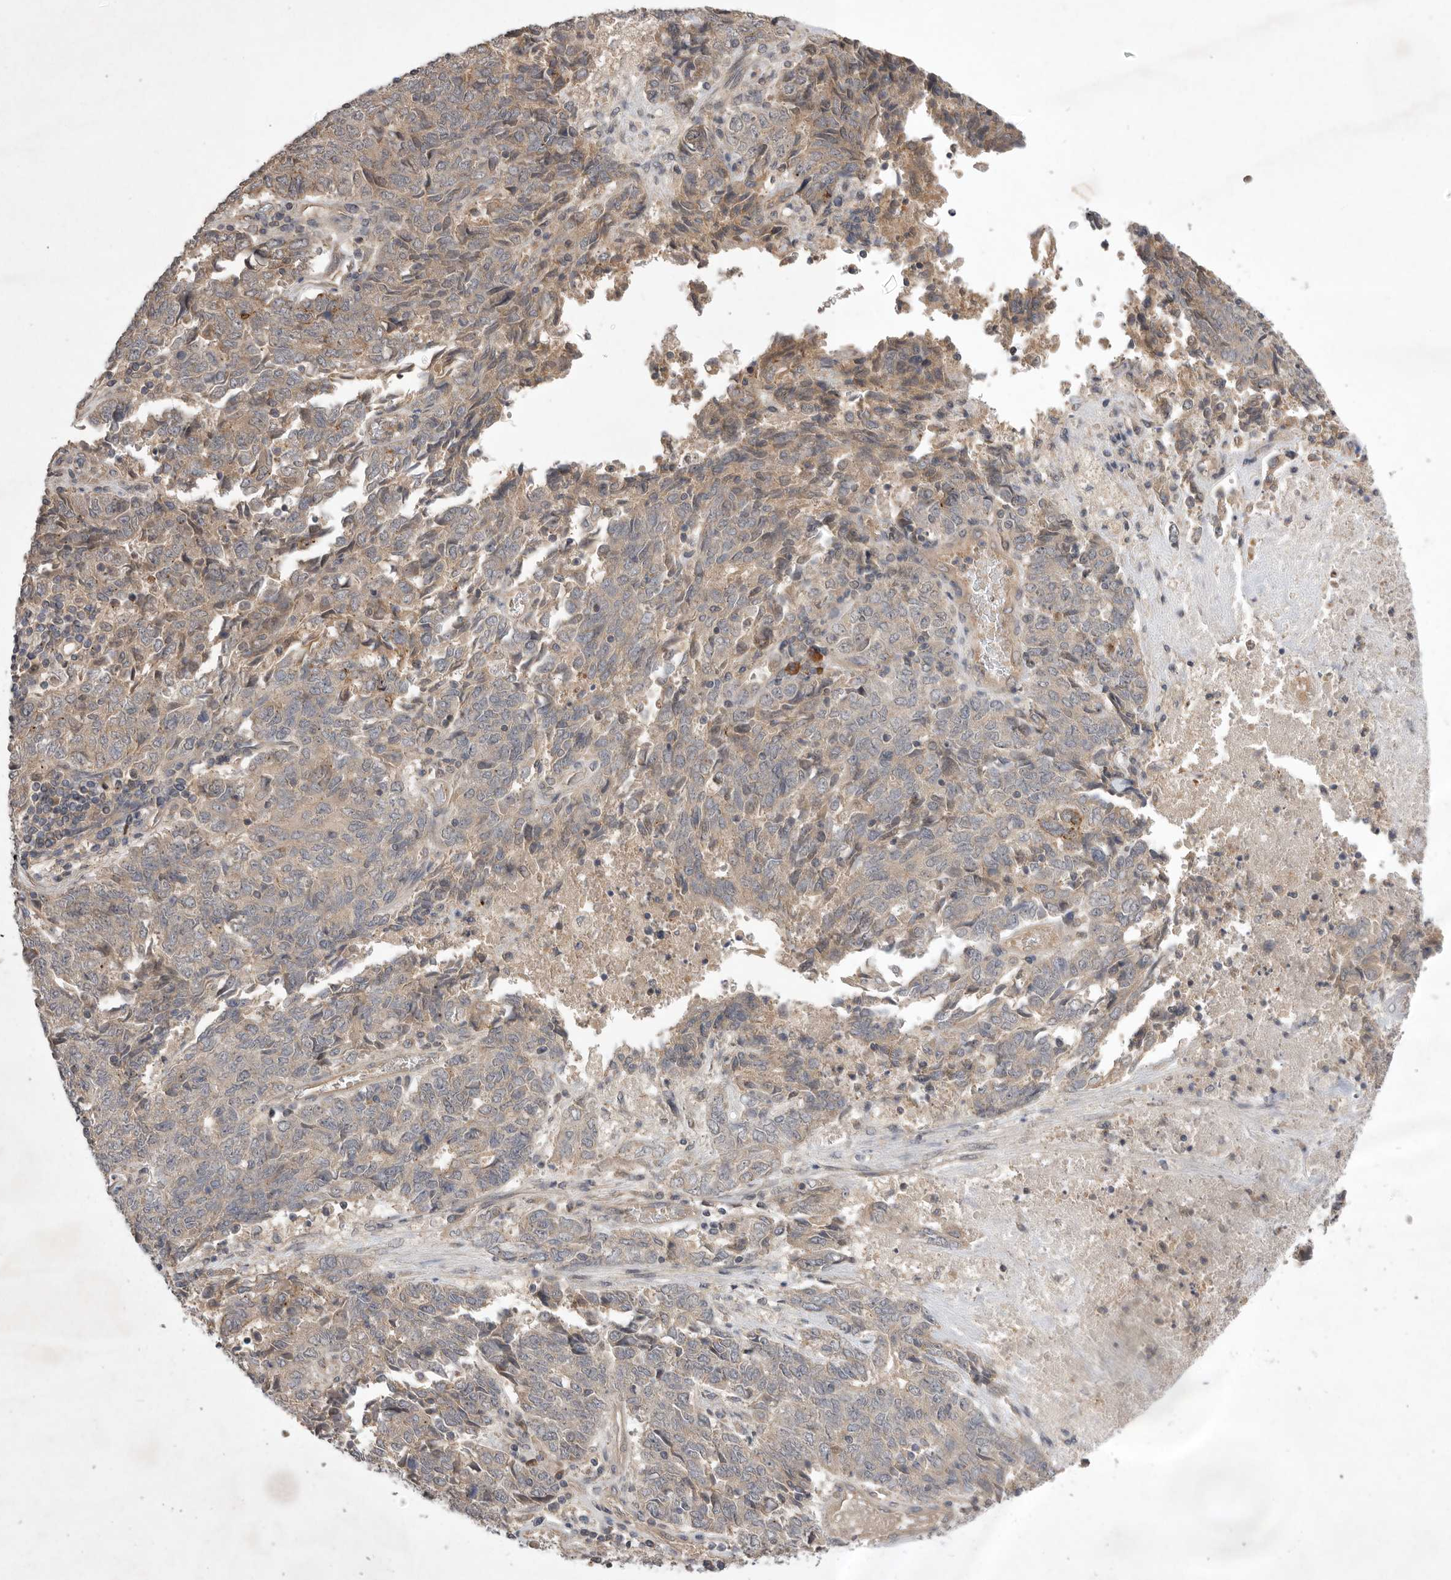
{"staining": {"intensity": "weak", "quantity": ">75%", "location": "cytoplasmic/membranous"}, "tissue": "endometrial cancer", "cell_type": "Tumor cells", "image_type": "cancer", "snomed": [{"axis": "morphology", "description": "Adenocarcinoma, NOS"}, {"axis": "topography", "description": "Endometrium"}], "caption": "A brown stain labels weak cytoplasmic/membranous staining of a protein in endometrial cancer (adenocarcinoma) tumor cells.", "gene": "NRCAM", "patient": {"sex": "female", "age": 80}}